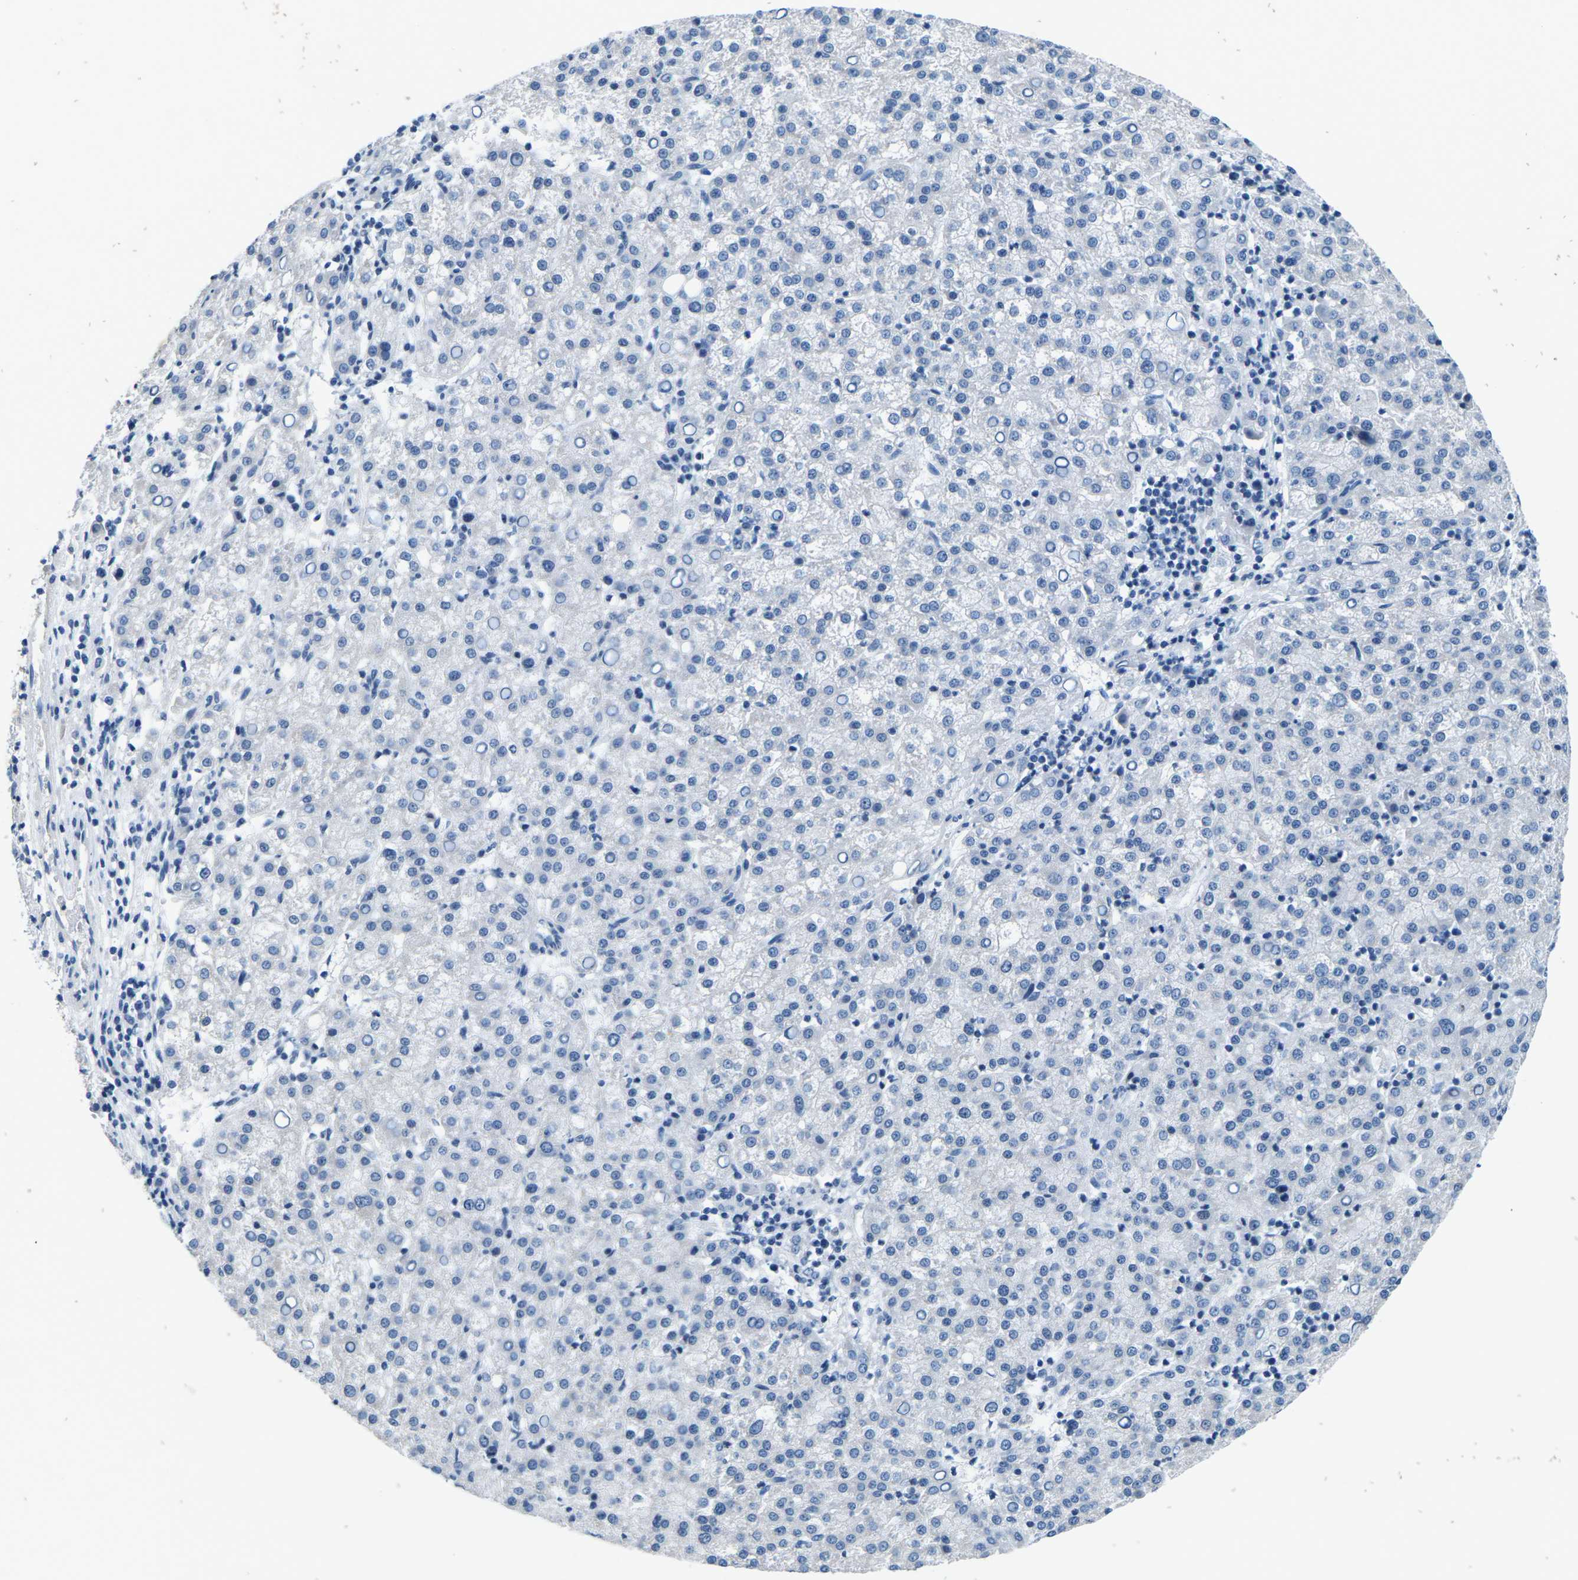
{"staining": {"intensity": "negative", "quantity": "none", "location": "none"}, "tissue": "liver cancer", "cell_type": "Tumor cells", "image_type": "cancer", "snomed": [{"axis": "morphology", "description": "Carcinoma, Hepatocellular, NOS"}, {"axis": "topography", "description": "Liver"}], "caption": "Tumor cells are negative for protein expression in human hepatocellular carcinoma (liver). The staining was performed using DAB to visualize the protein expression in brown, while the nuclei were stained in blue with hematoxylin (Magnification: 20x).", "gene": "UMOD", "patient": {"sex": "female", "age": 58}}